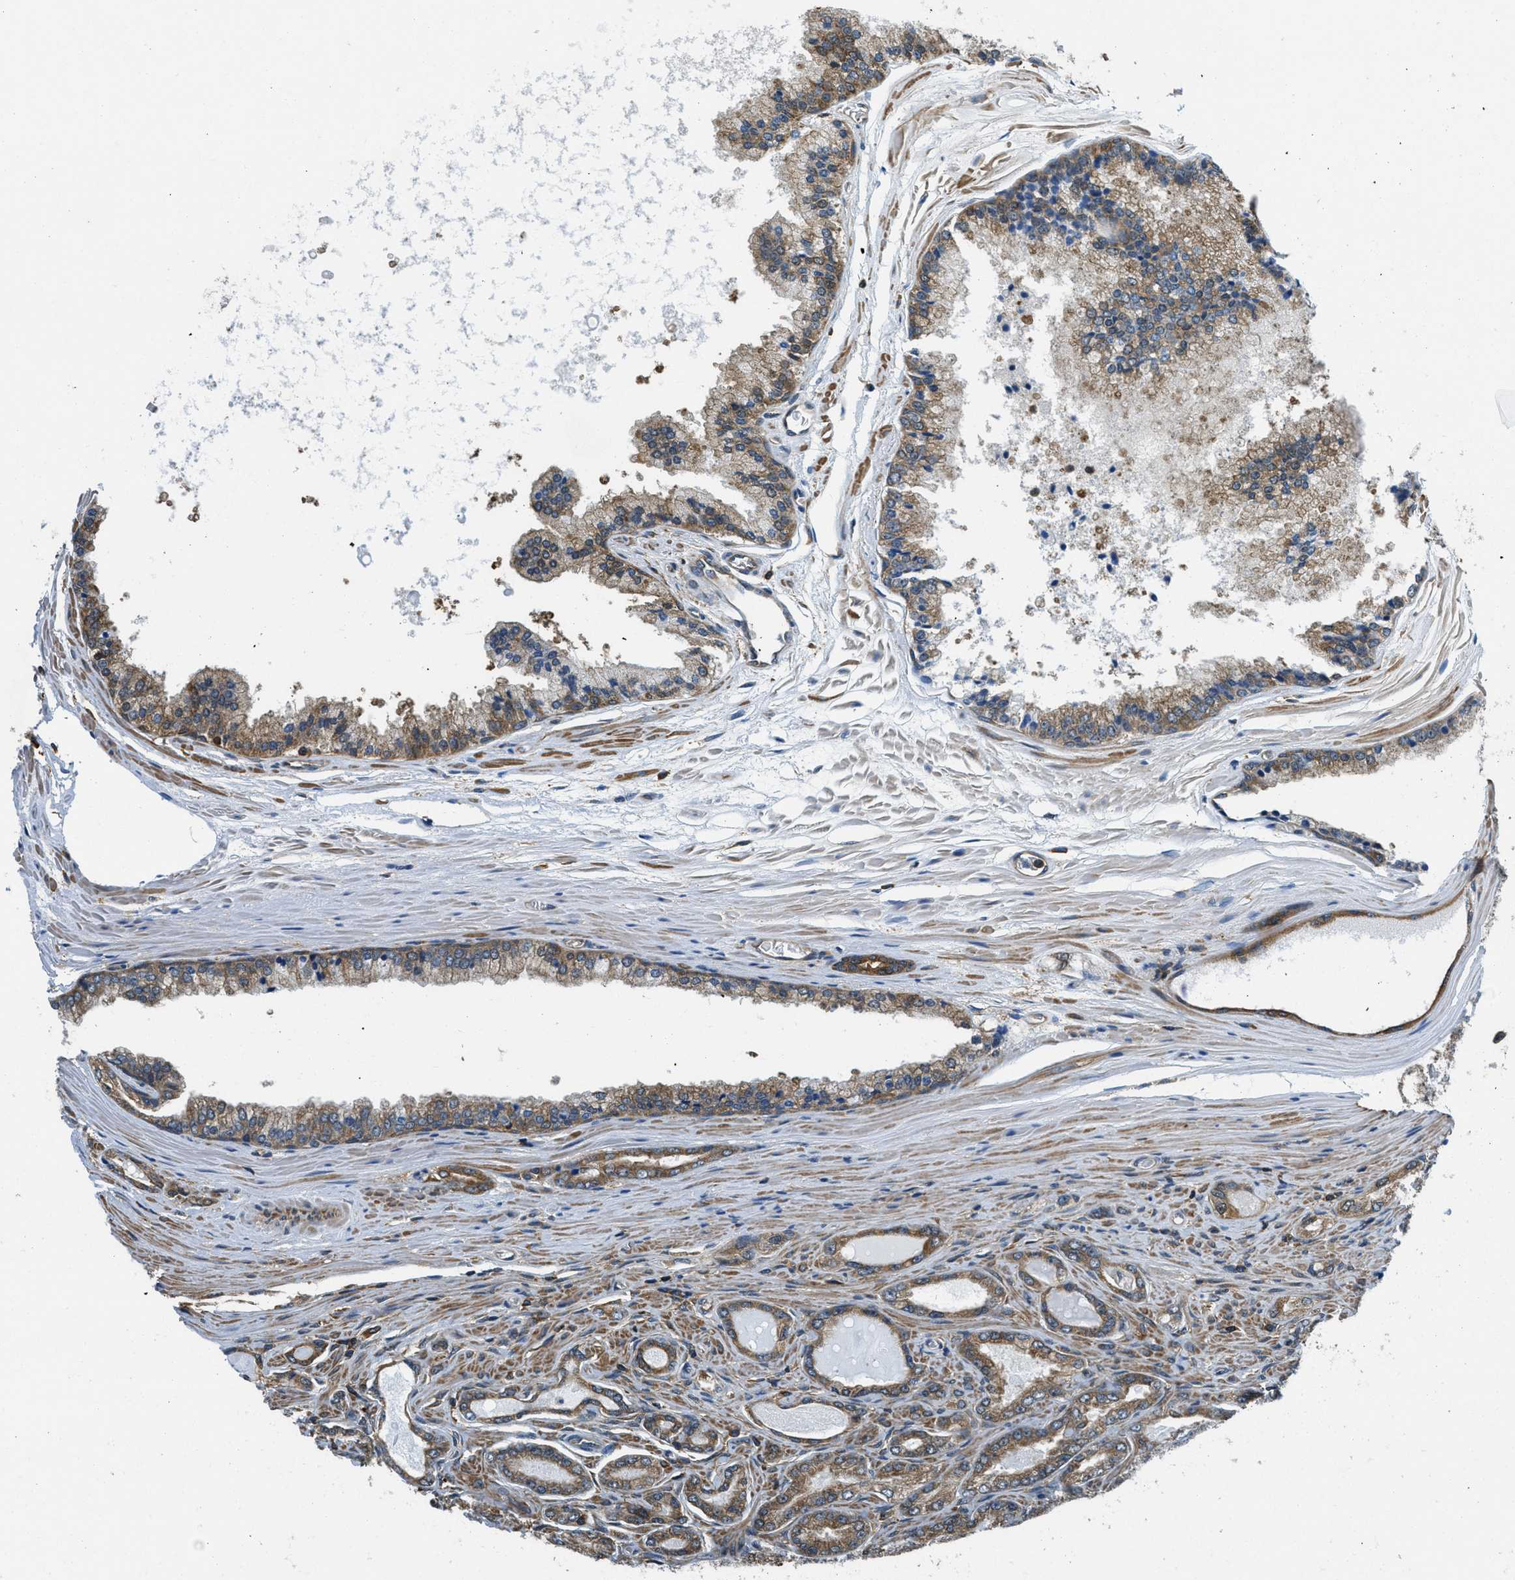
{"staining": {"intensity": "moderate", "quantity": ">75%", "location": "cytoplasmic/membranous"}, "tissue": "prostate cancer", "cell_type": "Tumor cells", "image_type": "cancer", "snomed": [{"axis": "morphology", "description": "Adenocarcinoma, High grade"}, {"axis": "topography", "description": "Prostate"}], "caption": "Immunohistochemical staining of human prostate cancer shows medium levels of moderate cytoplasmic/membranous staining in approximately >75% of tumor cells.", "gene": "PIP5K1C", "patient": {"sex": "male", "age": 65}}